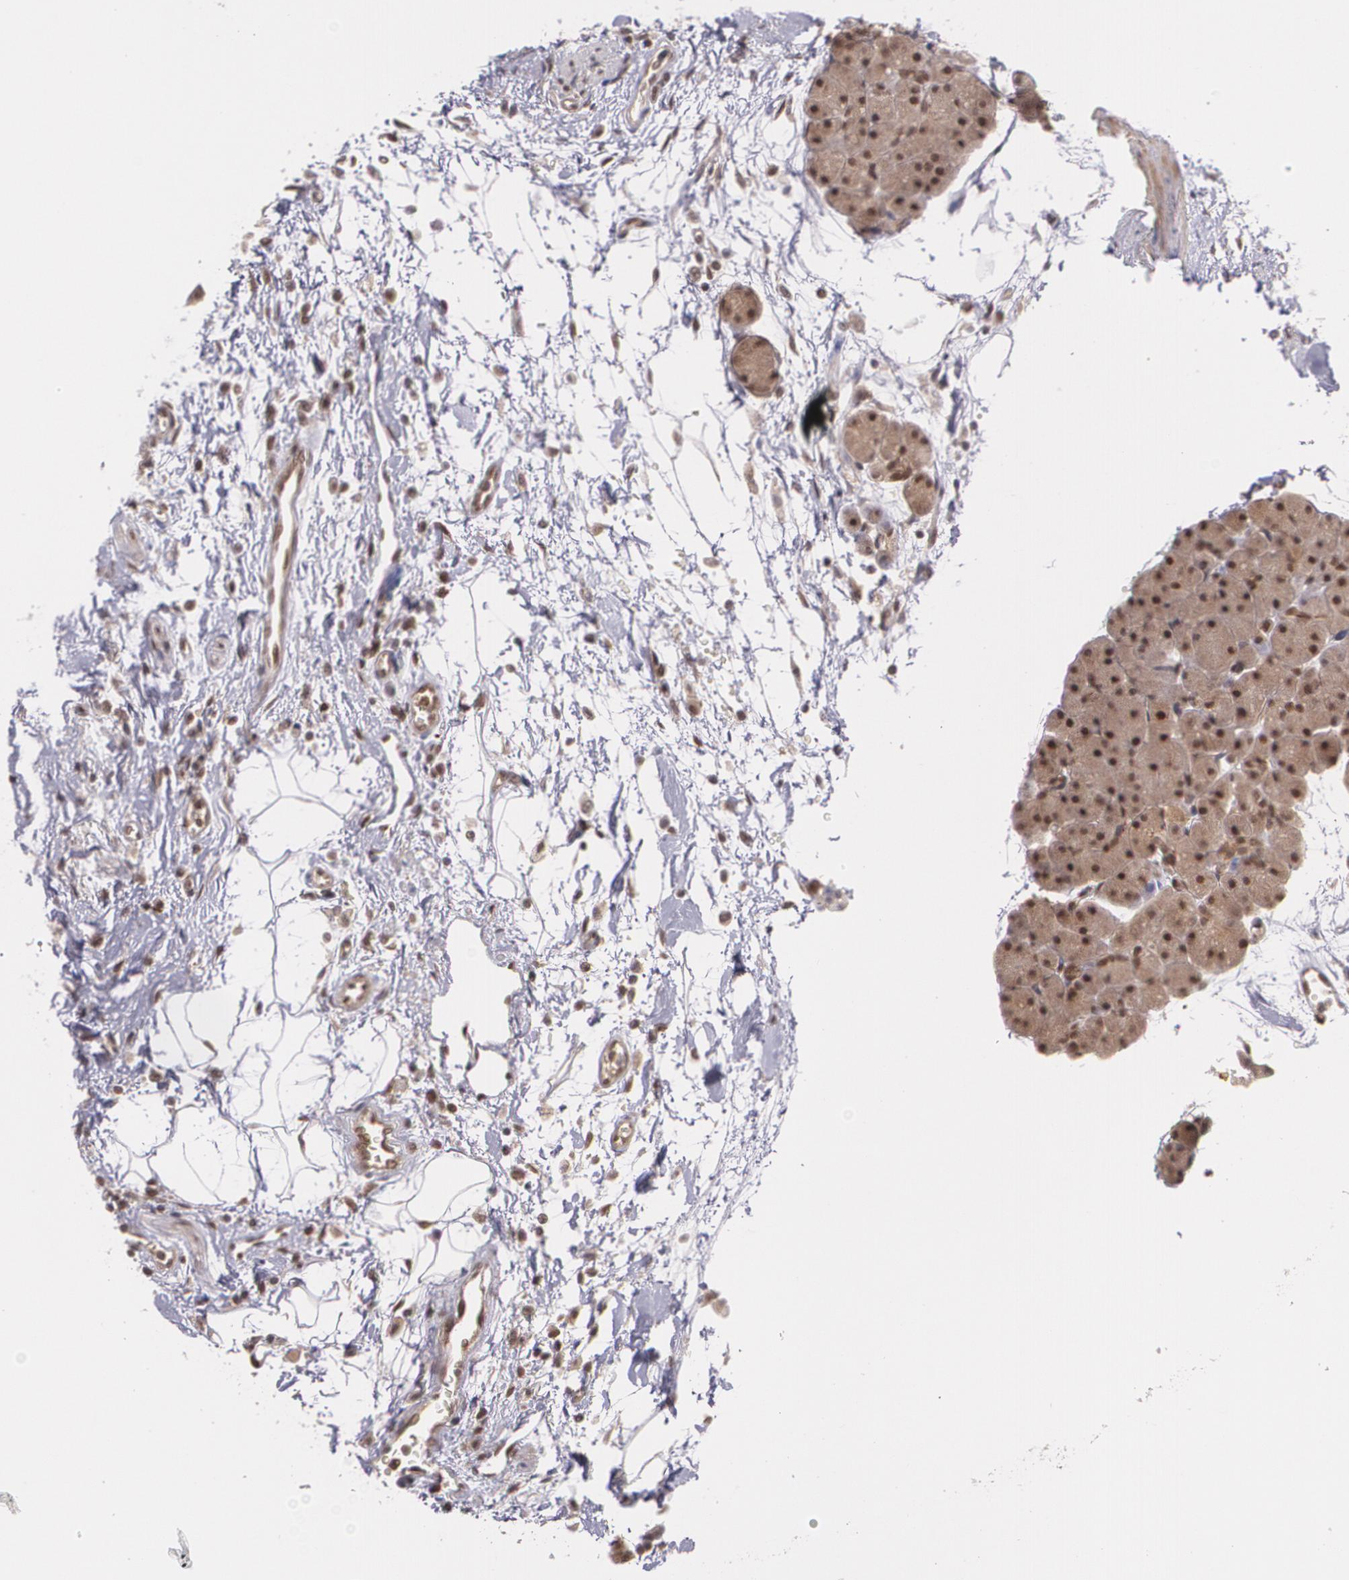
{"staining": {"intensity": "weak", "quantity": "25%-75%", "location": "cytoplasmic/membranous,nuclear"}, "tissue": "pancreas", "cell_type": "Exocrine glandular cells", "image_type": "normal", "snomed": [{"axis": "morphology", "description": "Normal tissue, NOS"}, {"axis": "topography", "description": "Pancreas"}], "caption": "The histopathology image reveals immunohistochemical staining of unremarkable pancreas. There is weak cytoplasmic/membranous,nuclear expression is seen in approximately 25%-75% of exocrine glandular cells. The protein of interest is shown in brown color, while the nuclei are stained blue.", "gene": "CUL2", "patient": {"sex": "male", "age": 66}}